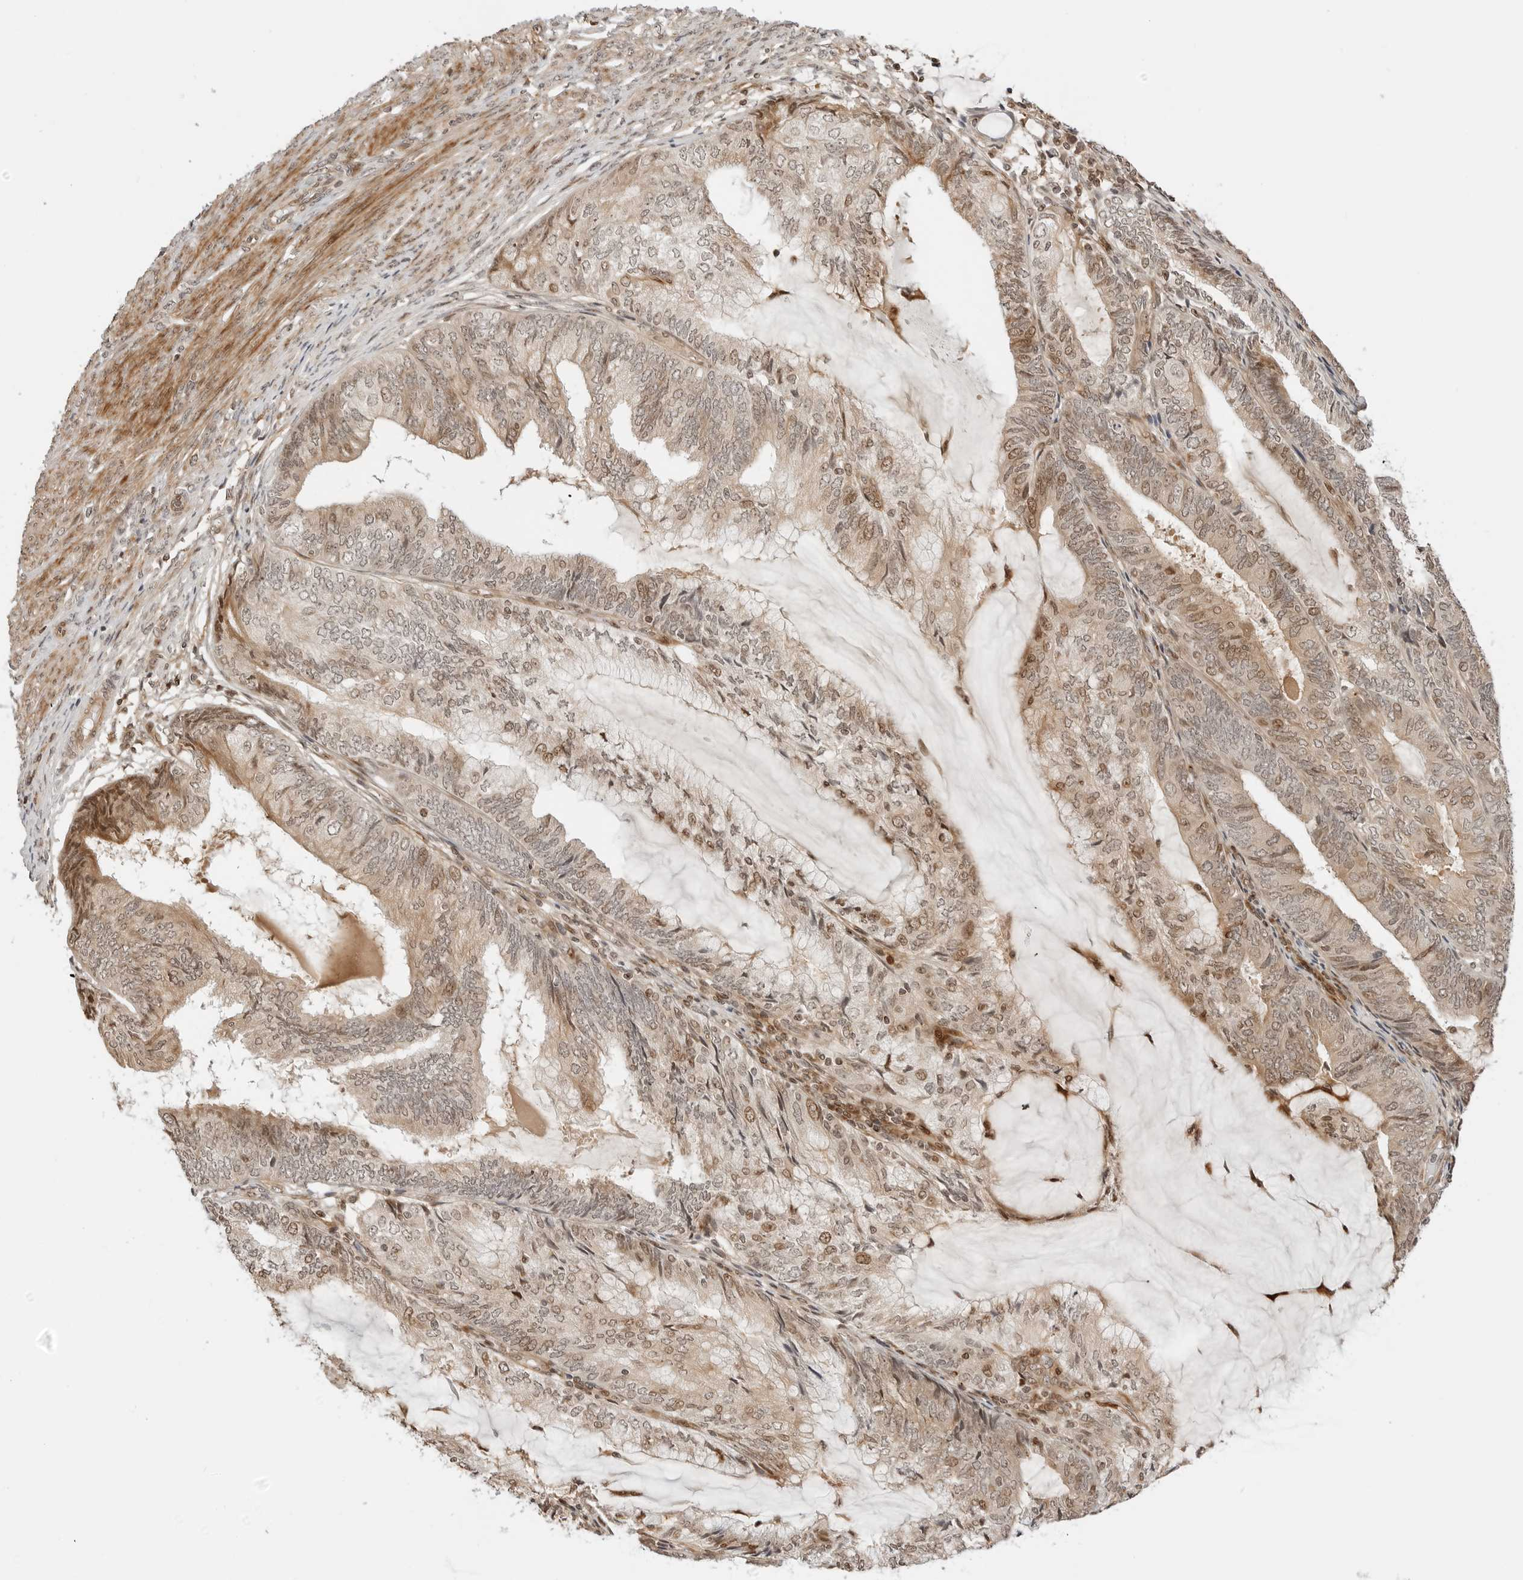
{"staining": {"intensity": "moderate", "quantity": ">75%", "location": "cytoplasmic/membranous,nuclear"}, "tissue": "endometrial cancer", "cell_type": "Tumor cells", "image_type": "cancer", "snomed": [{"axis": "morphology", "description": "Adenocarcinoma, NOS"}, {"axis": "topography", "description": "Endometrium"}], "caption": "This is a micrograph of IHC staining of endometrial cancer (adenocarcinoma), which shows moderate staining in the cytoplasmic/membranous and nuclear of tumor cells.", "gene": "GEM", "patient": {"sex": "female", "age": 81}}